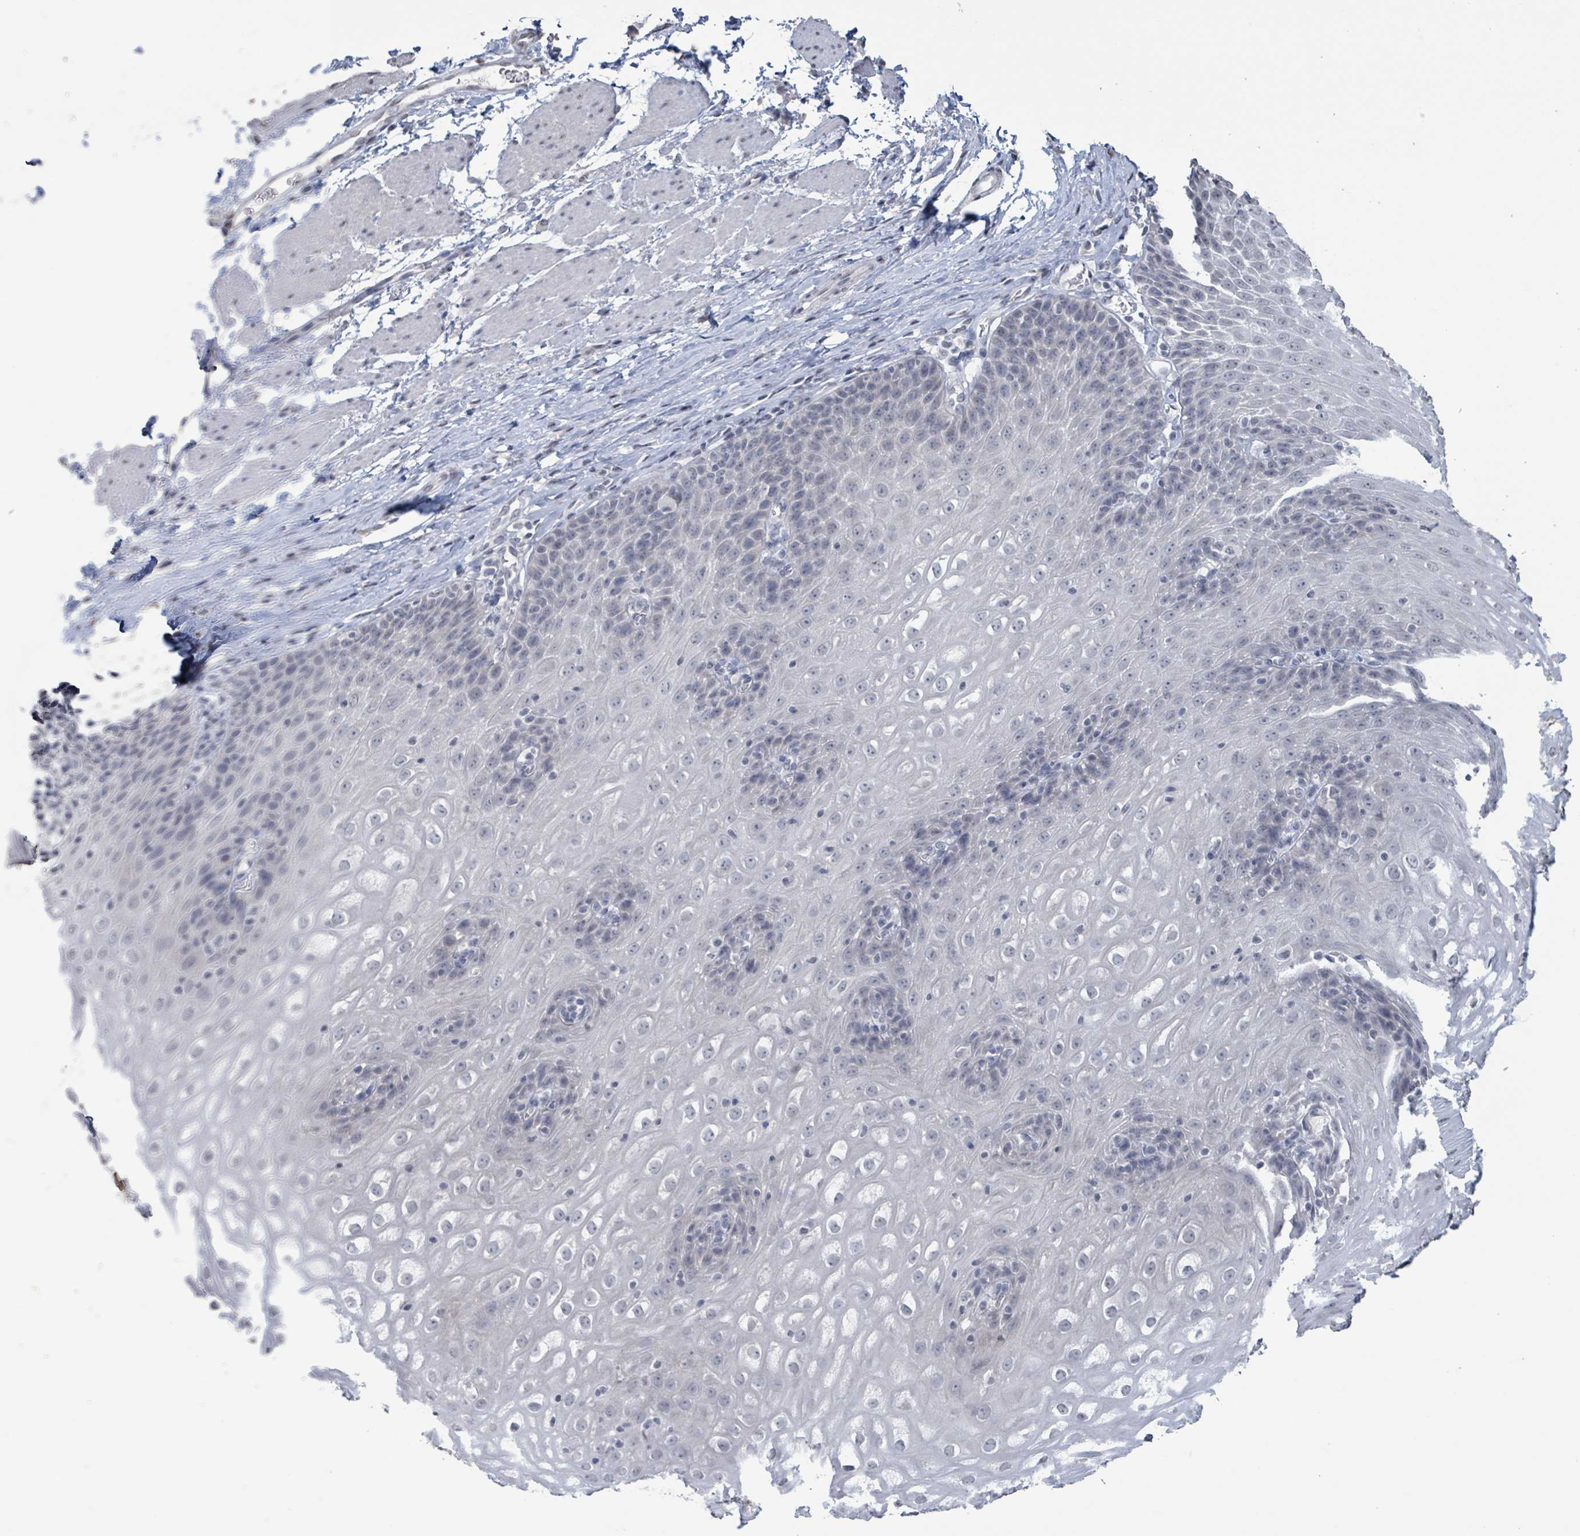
{"staining": {"intensity": "negative", "quantity": "none", "location": "none"}, "tissue": "esophagus", "cell_type": "Squamous epithelial cells", "image_type": "normal", "snomed": [{"axis": "morphology", "description": "Normal tissue, NOS"}, {"axis": "topography", "description": "Esophagus"}], "caption": "DAB (3,3'-diaminobenzidine) immunohistochemical staining of unremarkable human esophagus exhibits no significant staining in squamous epithelial cells.", "gene": "CA9", "patient": {"sex": "female", "age": 61}}